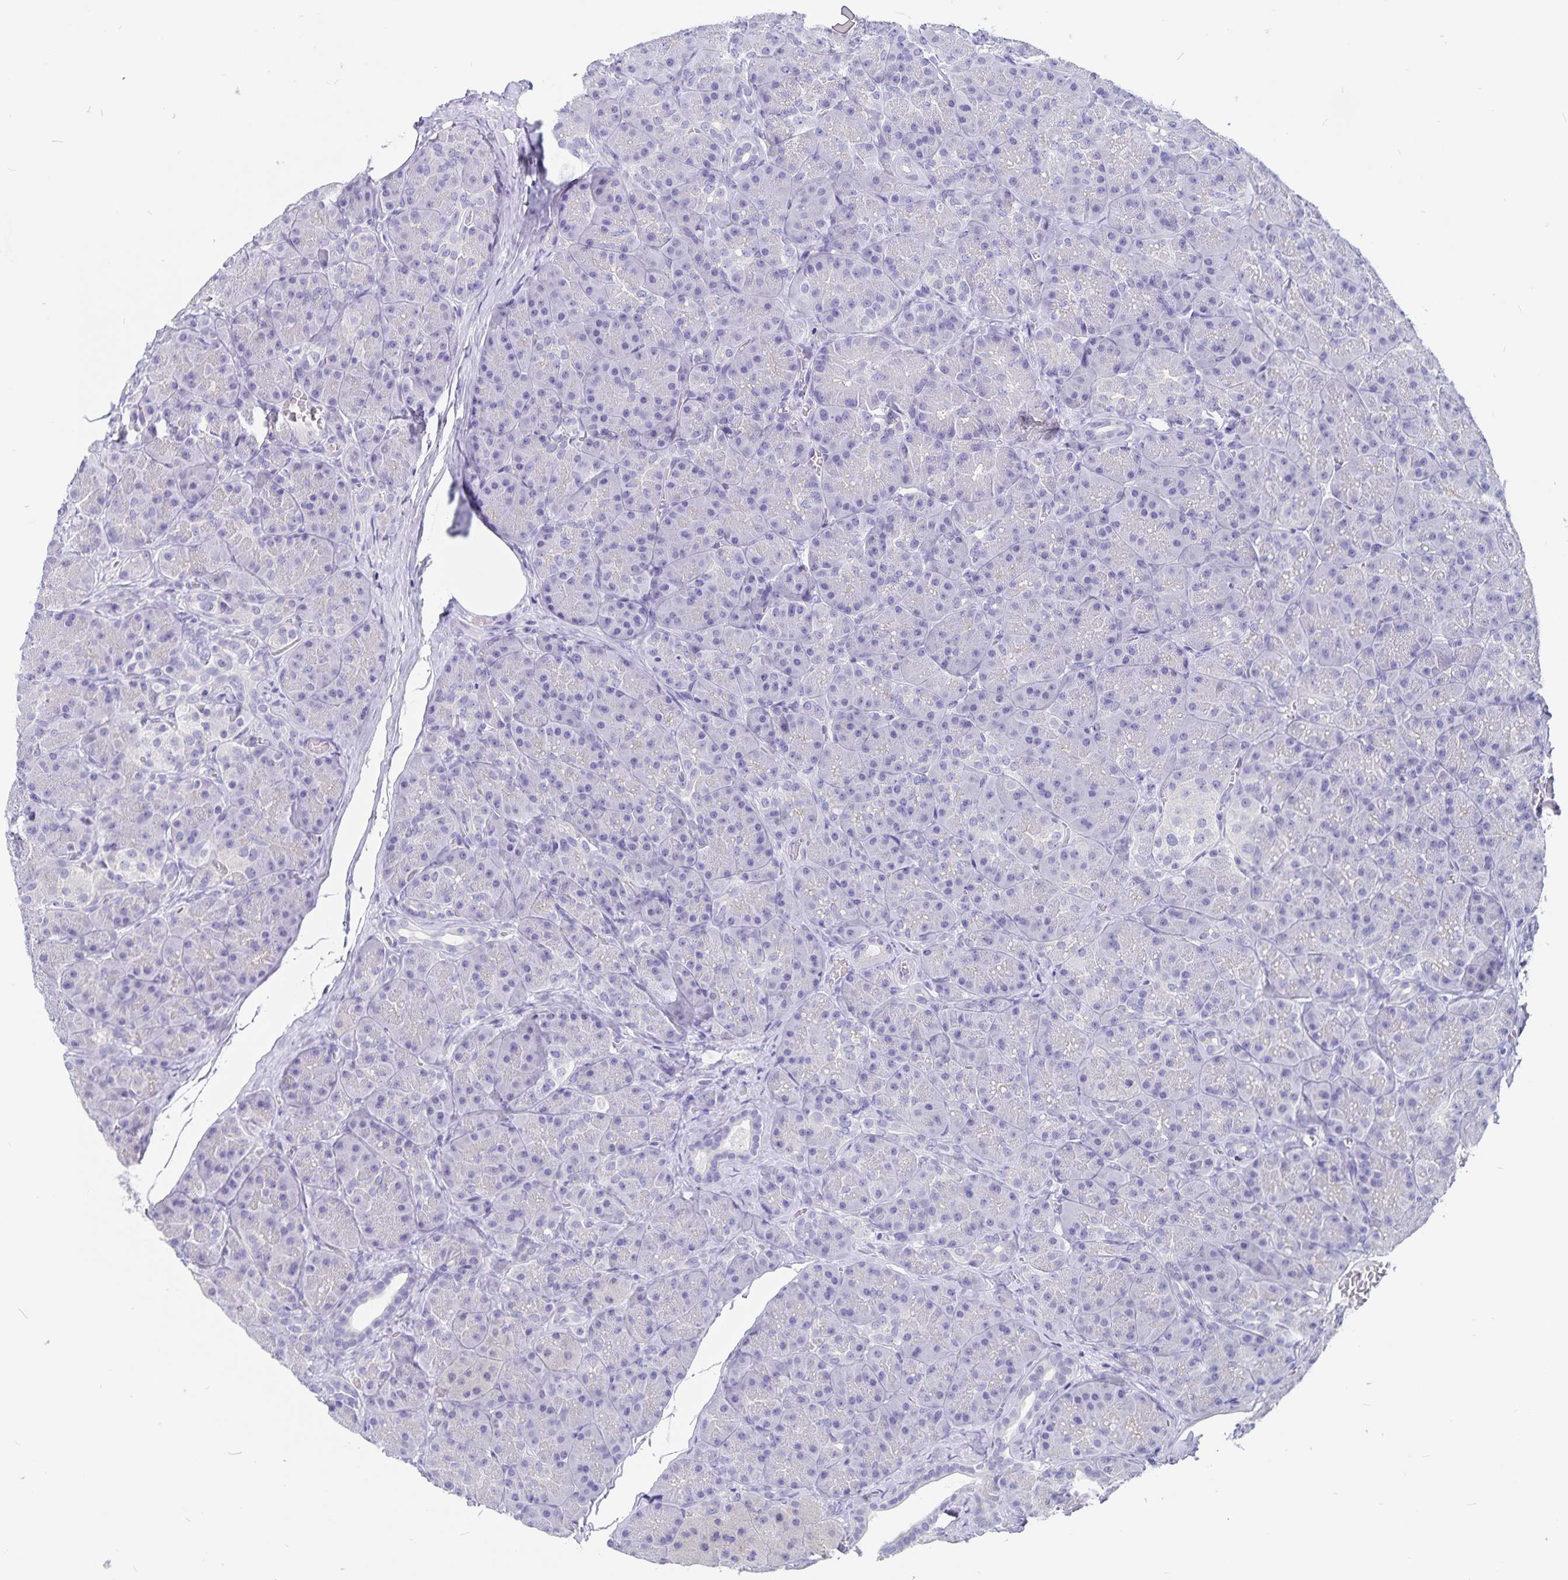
{"staining": {"intensity": "negative", "quantity": "none", "location": "none"}, "tissue": "pancreas", "cell_type": "Exocrine glandular cells", "image_type": "normal", "snomed": [{"axis": "morphology", "description": "Normal tissue, NOS"}, {"axis": "topography", "description": "Pancreas"}], "caption": "This histopathology image is of benign pancreas stained with IHC to label a protein in brown with the nuclei are counter-stained blue. There is no expression in exocrine glandular cells. The staining is performed using DAB (3,3'-diaminobenzidine) brown chromogen with nuclei counter-stained in using hematoxylin.", "gene": "SNTN", "patient": {"sex": "male", "age": 57}}